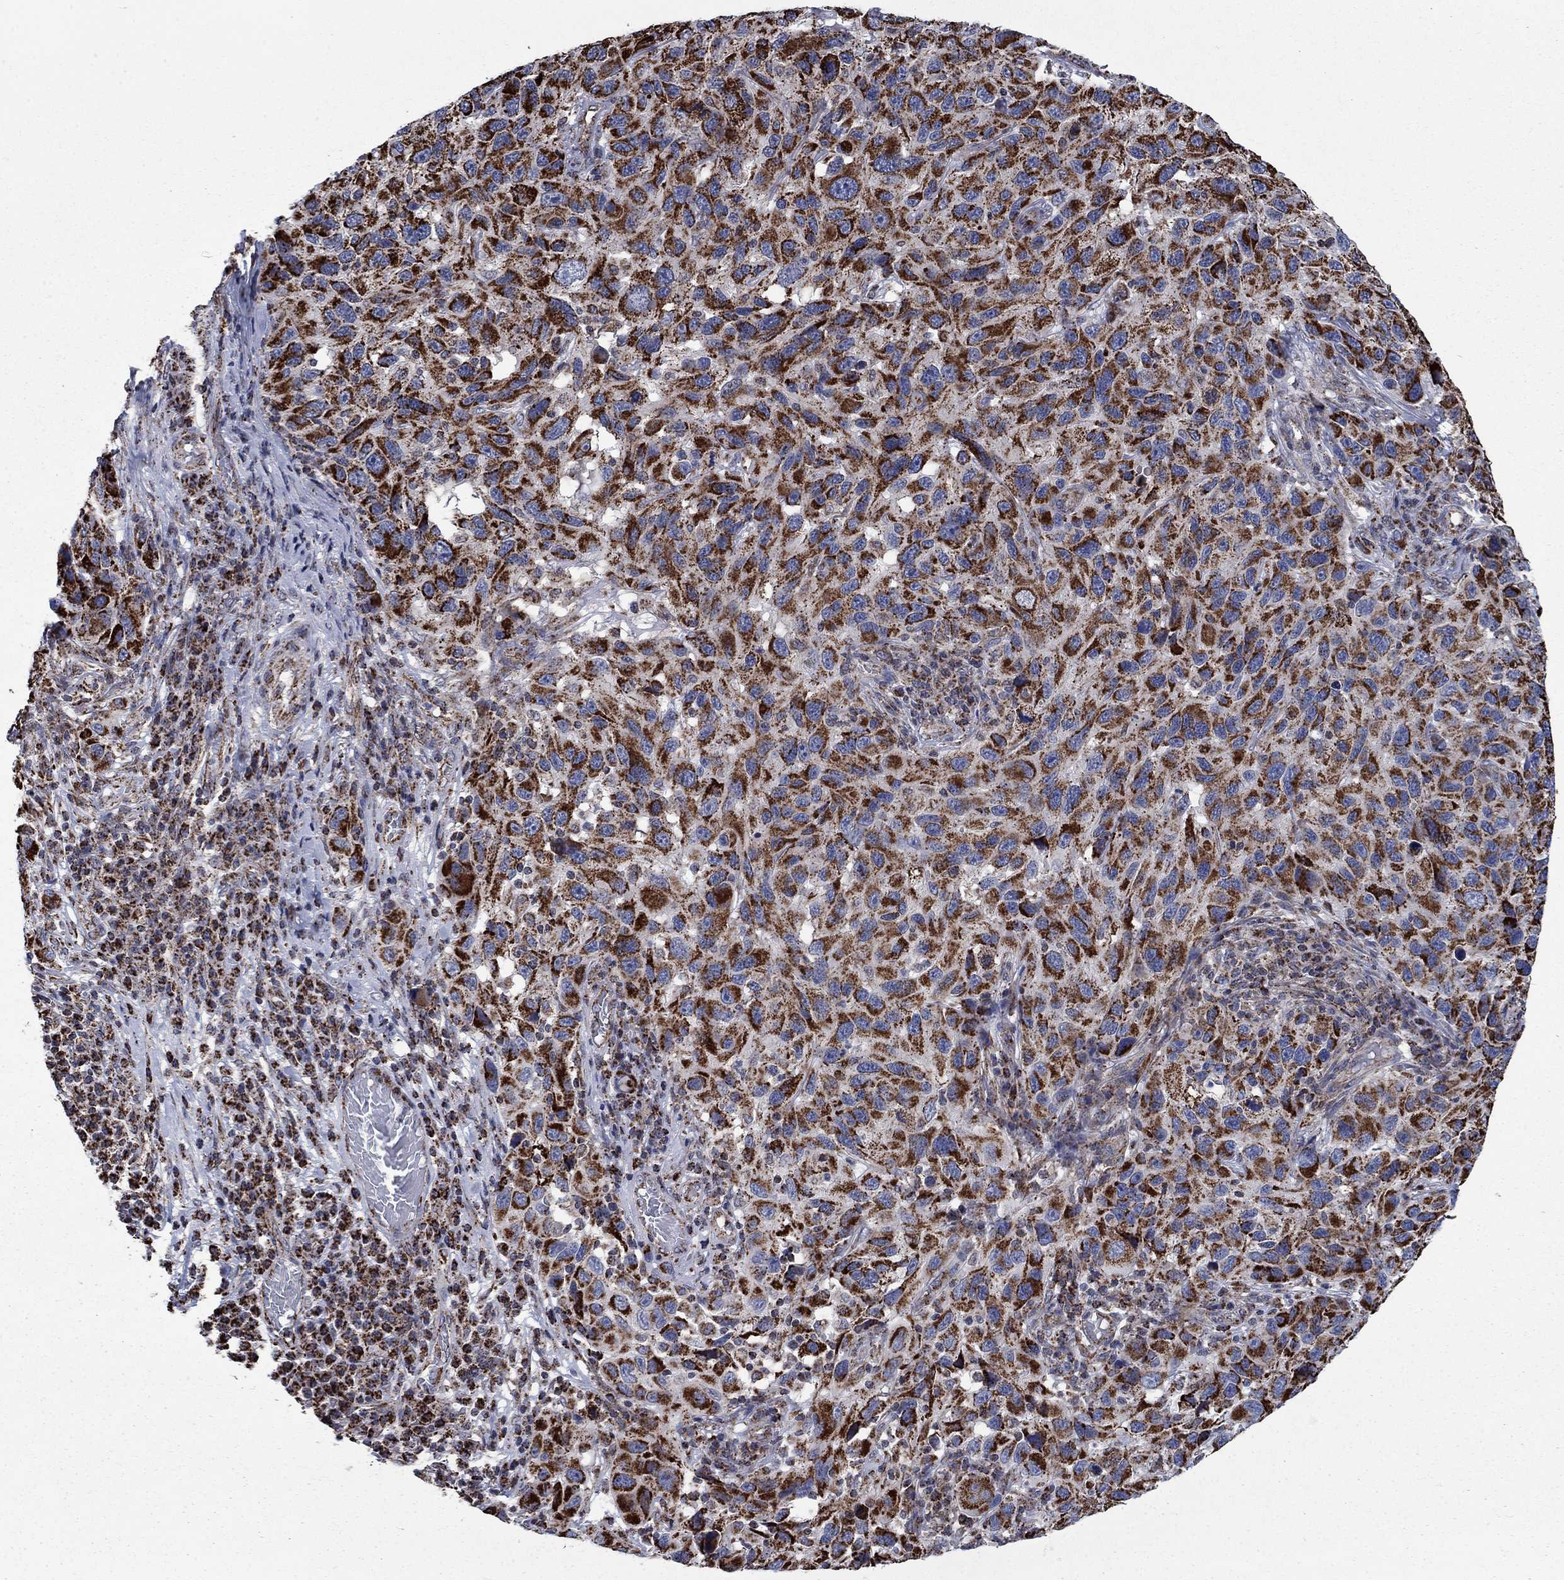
{"staining": {"intensity": "strong", "quantity": ">75%", "location": "cytoplasmic/membranous"}, "tissue": "melanoma", "cell_type": "Tumor cells", "image_type": "cancer", "snomed": [{"axis": "morphology", "description": "Malignant melanoma, NOS"}, {"axis": "topography", "description": "Skin"}], "caption": "An IHC photomicrograph of neoplastic tissue is shown. Protein staining in brown labels strong cytoplasmic/membranous positivity in melanoma within tumor cells. (IHC, brightfield microscopy, high magnification).", "gene": "MOAP1", "patient": {"sex": "male", "age": 53}}